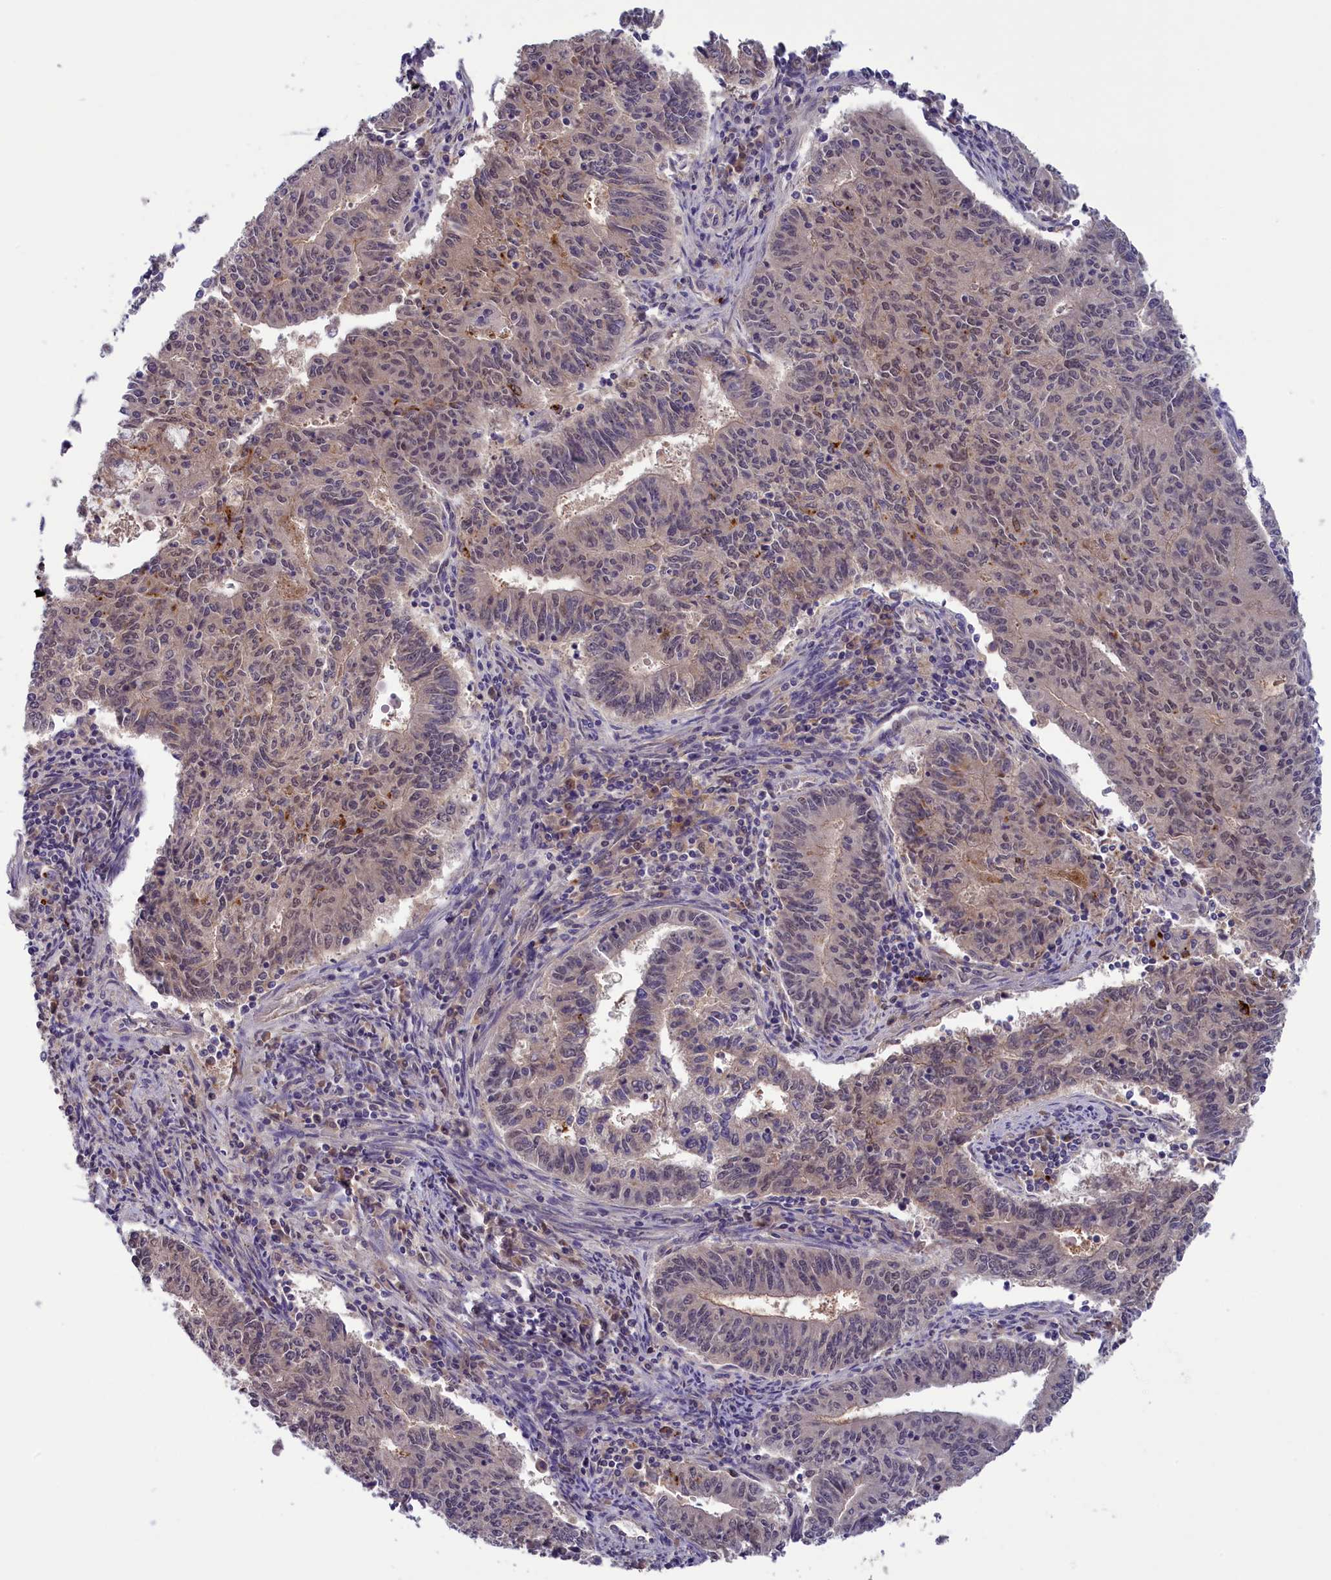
{"staining": {"intensity": "weak", "quantity": "<25%", "location": "cytoplasmic/membranous,nuclear"}, "tissue": "endometrial cancer", "cell_type": "Tumor cells", "image_type": "cancer", "snomed": [{"axis": "morphology", "description": "Adenocarcinoma, NOS"}, {"axis": "topography", "description": "Endometrium"}], "caption": "Endometrial cancer was stained to show a protein in brown. There is no significant positivity in tumor cells. (IHC, brightfield microscopy, high magnification).", "gene": "STYX", "patient": {"sex": "female", "age": 59}}